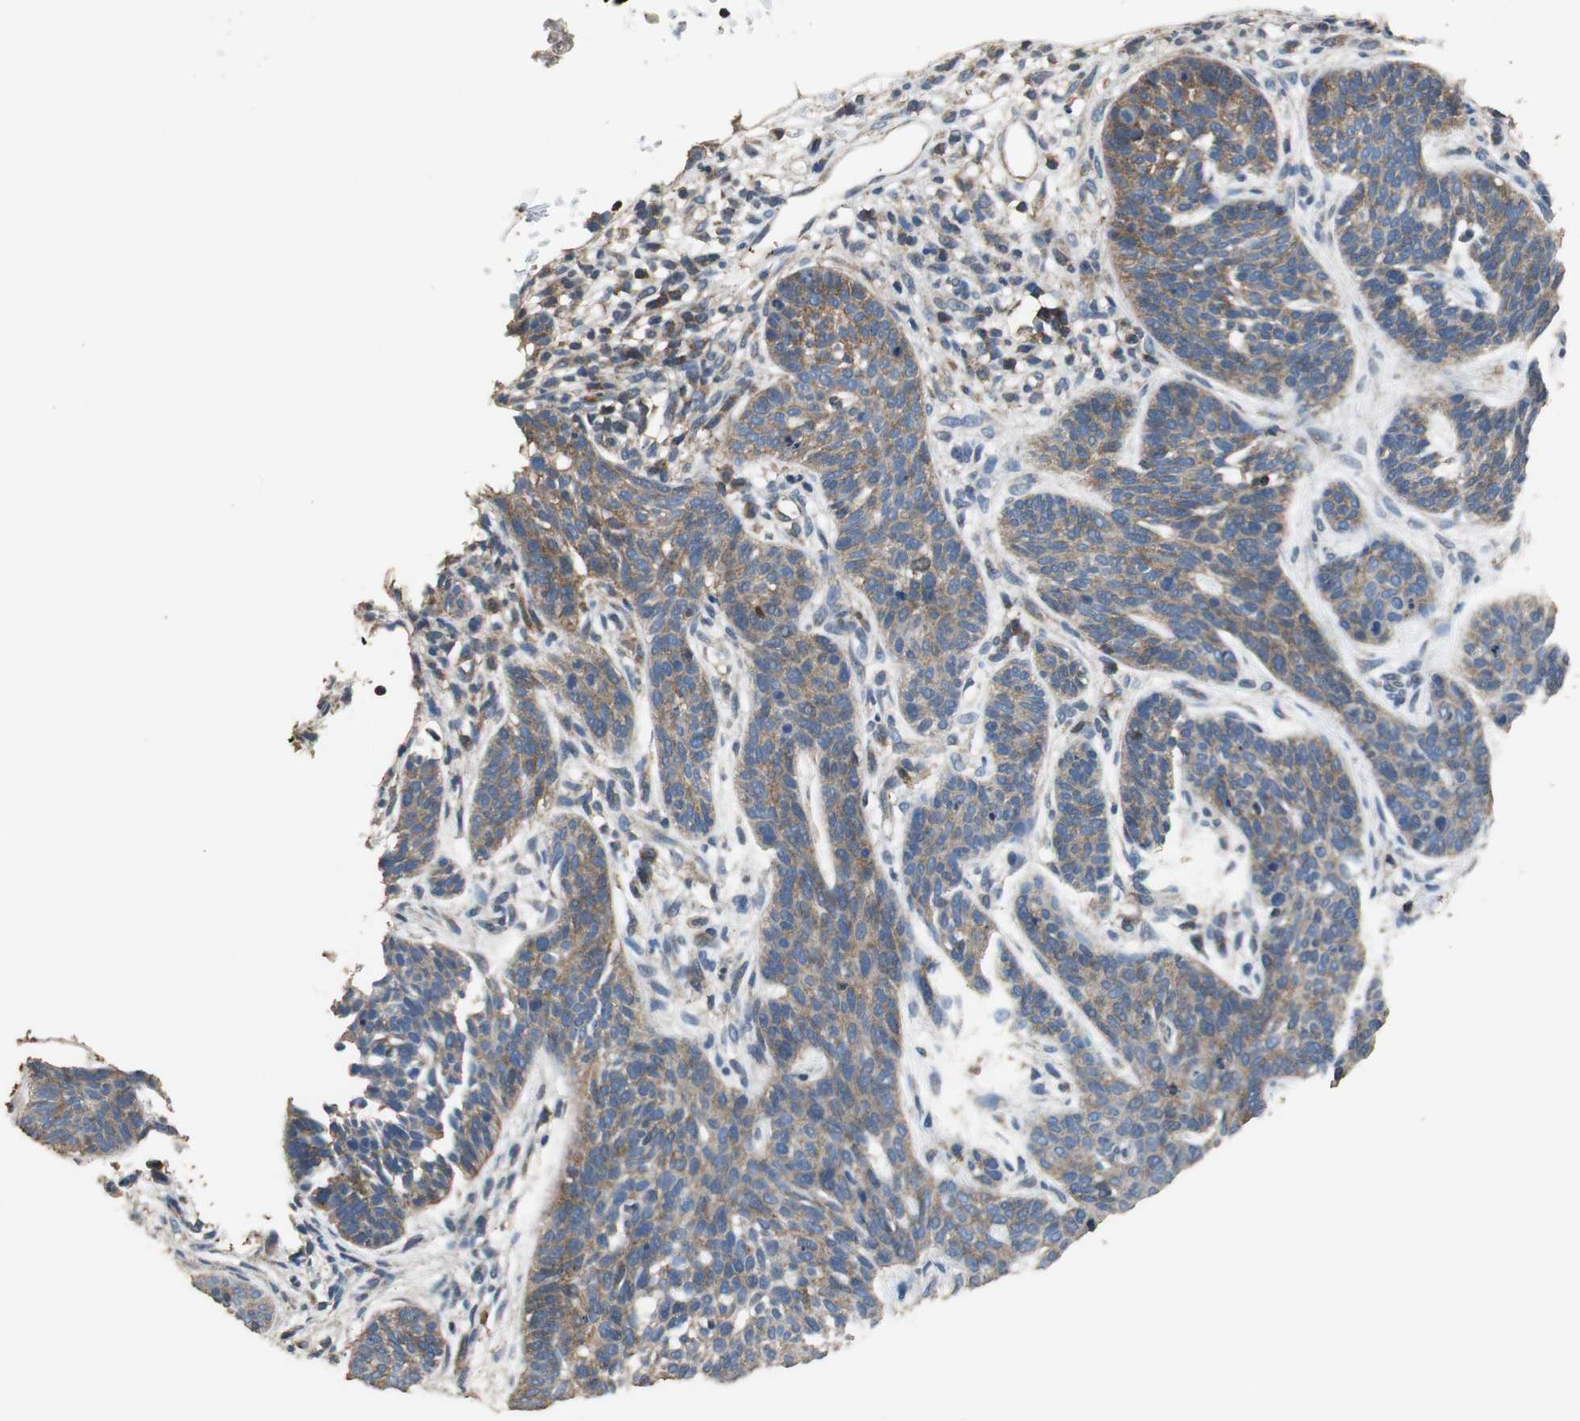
{"staining": {"intensity": "moderate", "quantity": ">75%", "location": "cytoplasmic/membranous"}, "tissue": "skin cancer", "cell_type": "Tumor cells", "image_type": "cancer", "snomed": [{"axis": "morphology", "description": "Normal tissue, NOS"}, {"axis": "morphology", "description": "Basal cell carcinoma"}, {"axis": "topography", "description": "Skin"}], "caption": "Skin basal cell carcinoma stained for a protein (brown) reveals moderate cytoplasmic/membranous positive expression in about >75% of tumor cells.", "gene": "PRKRA", "patient": {"sex": "female", "age": 69}}